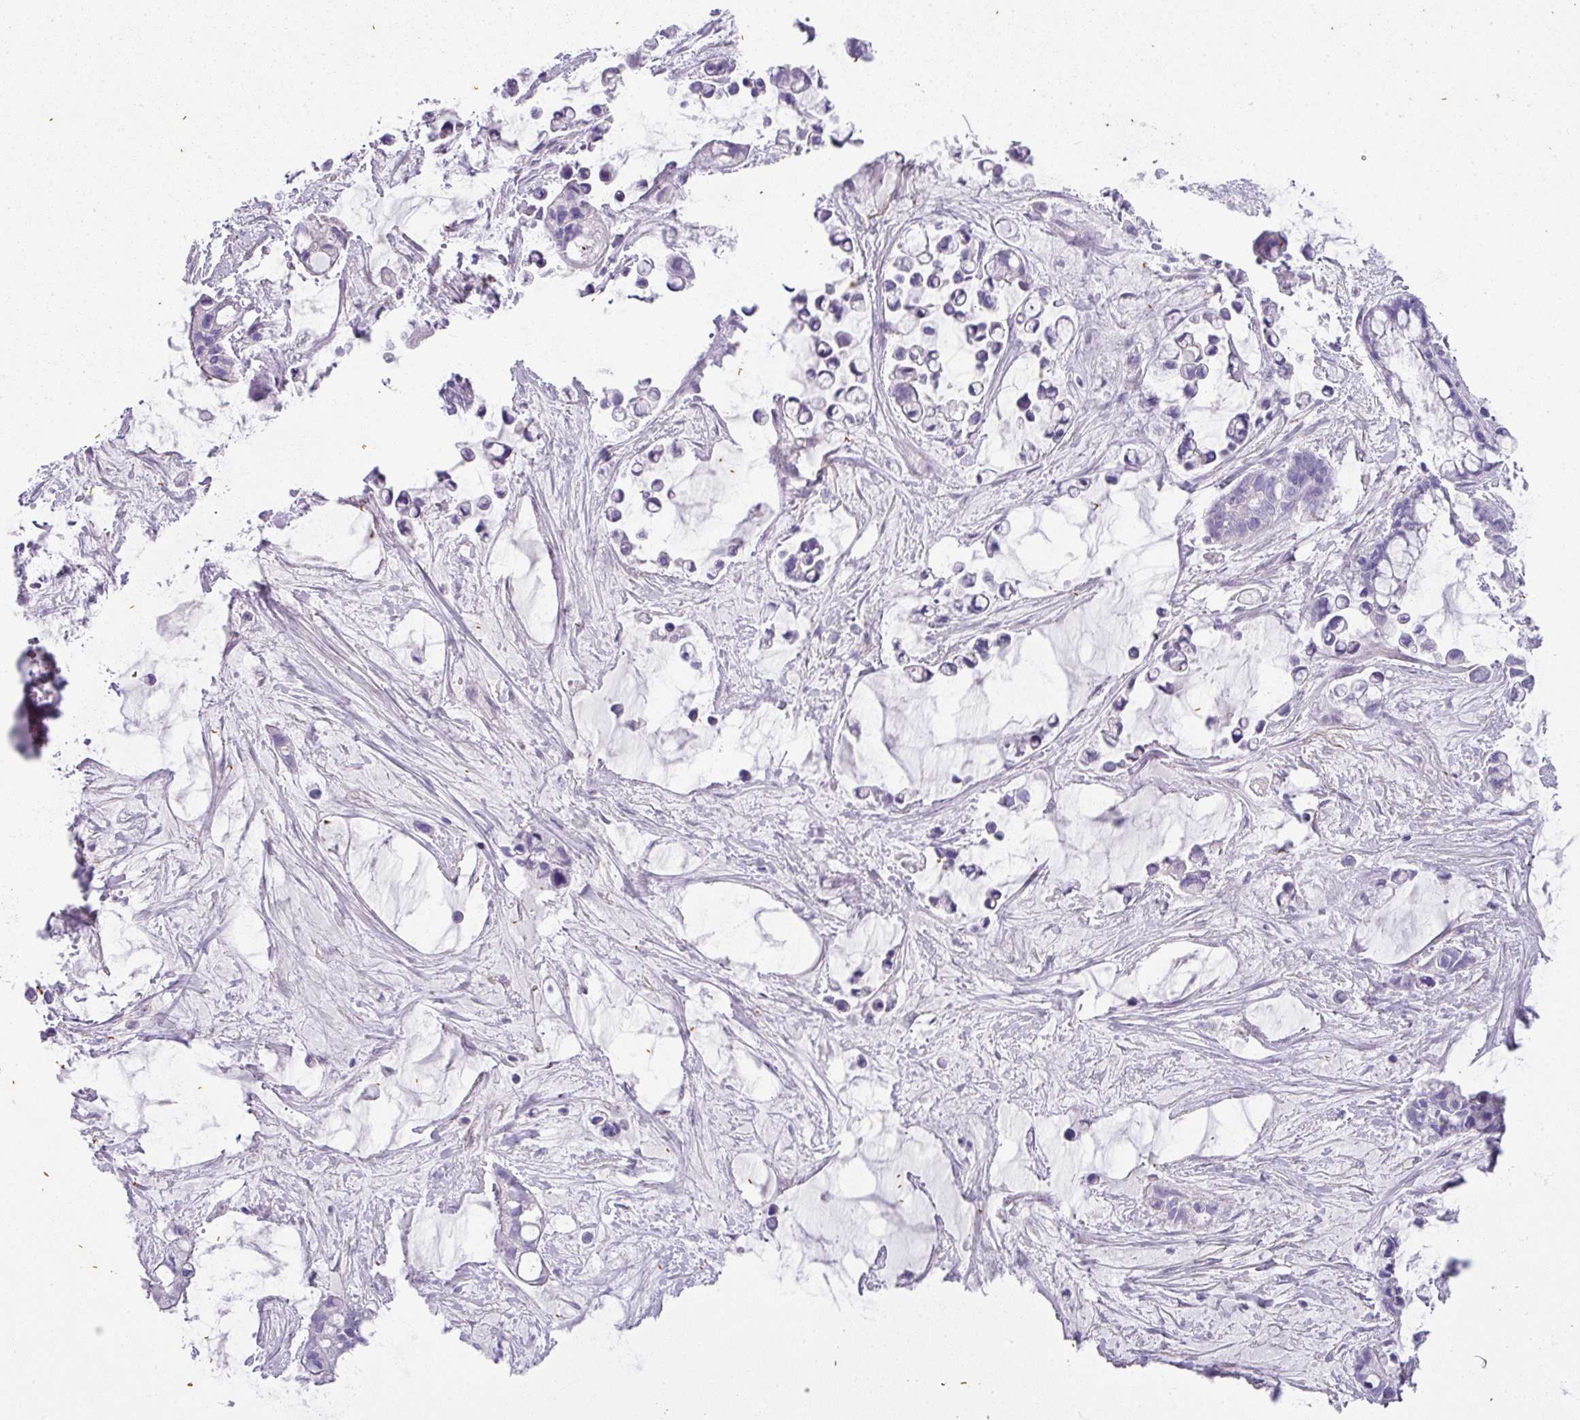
{"staining": {"intensity": "negative", "quantity": "none", "location": "none"}, "tissue": "ovarian cancer", "cell_type": "Tumor cells", "image_type": "cancer", "snomed": [{"axis": "morphology", "description": "Cystadenocarcinoma, mucinous, NOS"}, {"axis": "topography", "description": "Ovary"}], "caption": "This is an immunohistochemistry (IHC) image of ovarian cancer (mucinous cystadenocarcinoma). There is no staining in tumor cells.", "gene": "OR52N1", "patient": {"sex": "female", "age": 63}}